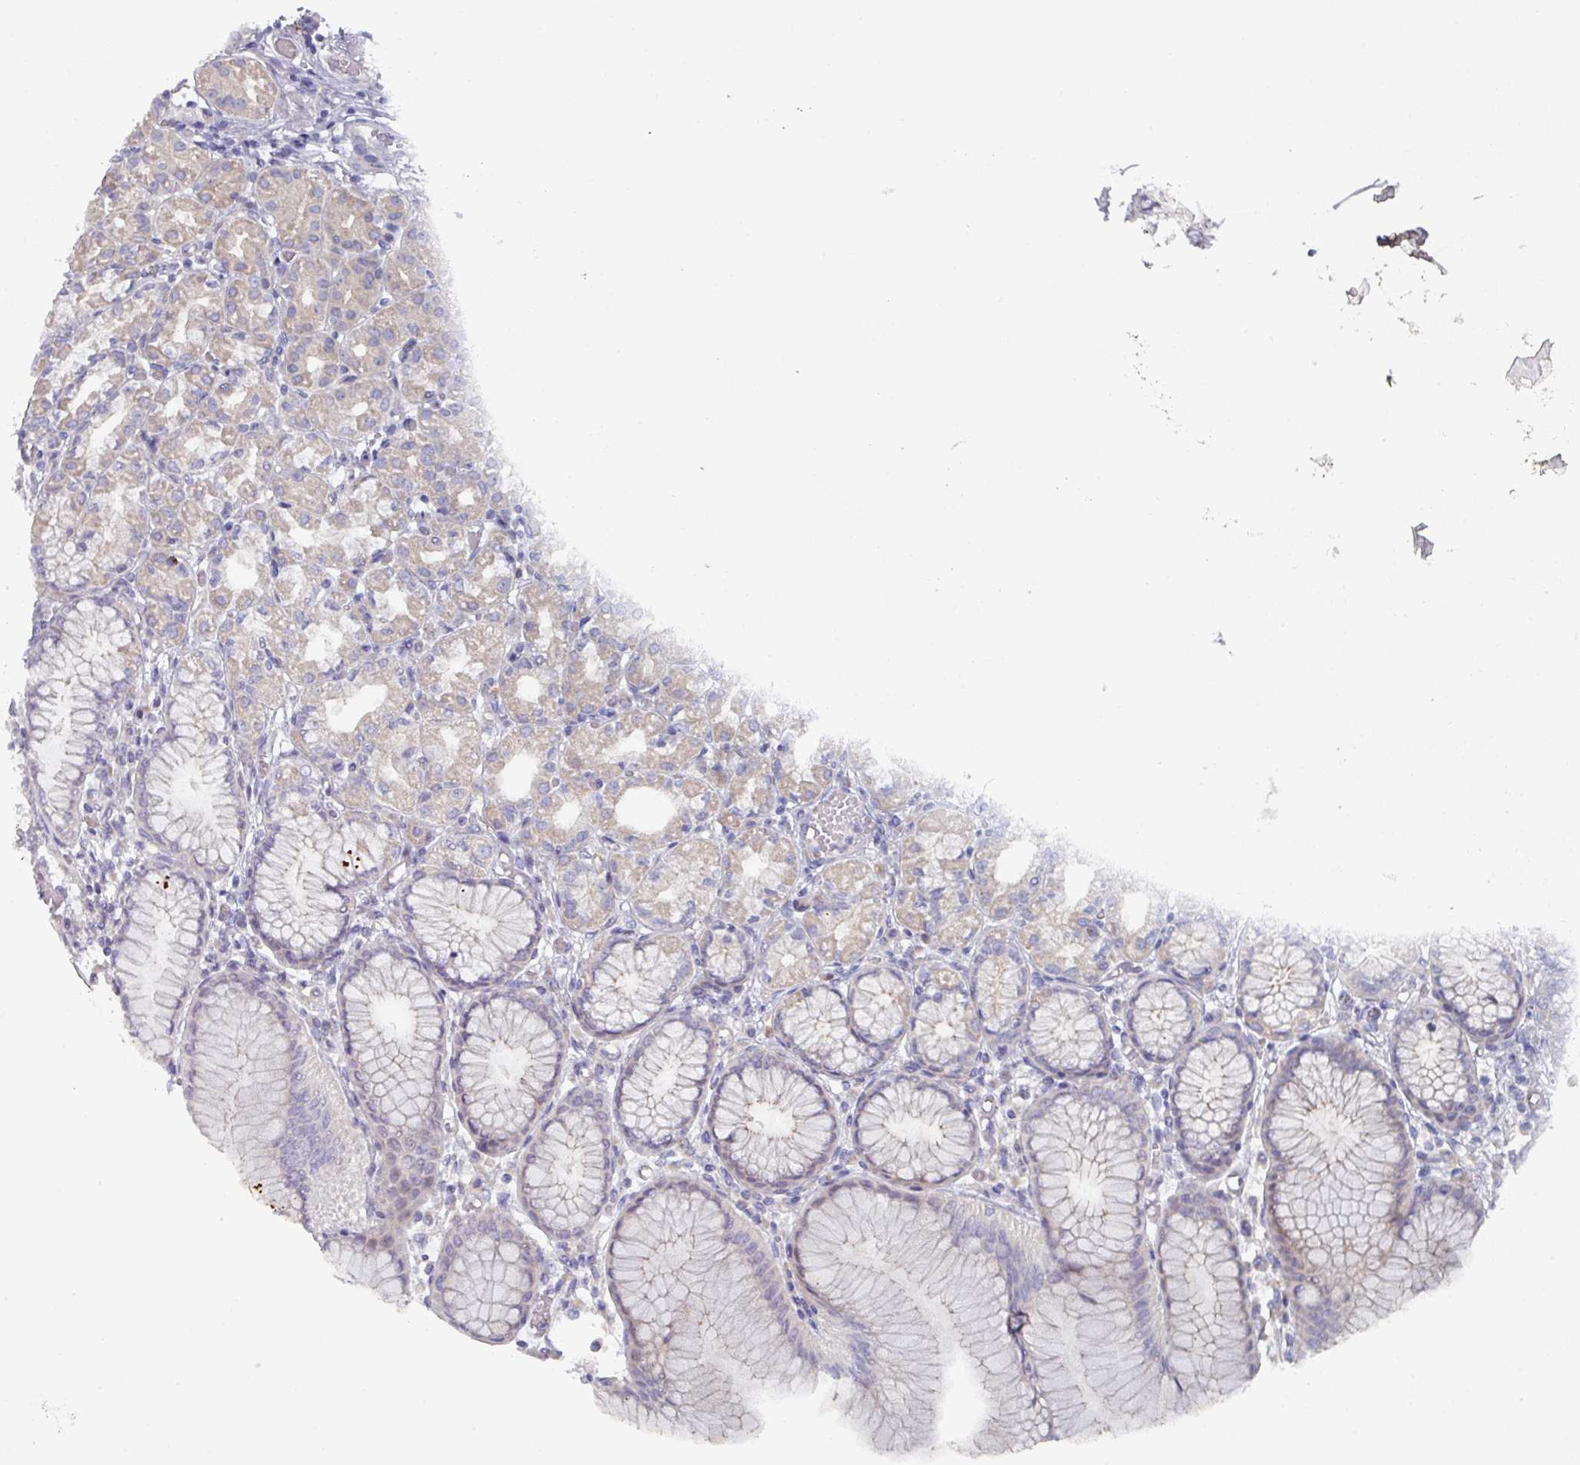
{"staining": {"intensity": "weak", "quantity": "25%-75%", "location": "cytoplasmic/membranous"}, "tissue": "stomach", "cell_type": "Glandular cells", "image_type": "normal", "snomed": [{"axis": "morphology", "description": "Normal tissue, NOS"}, {"axis": "topography", "description": "Stomach"}], "caption": "Immunohistochemistry (IHC) of unremarkable stomach exhibits low levels of weak cytoplasmic/membranous staining in approximately 25%-75% of glandular cells.", "gene": "NT5C1A", "patient": {"sex": "female", "age": 57}}